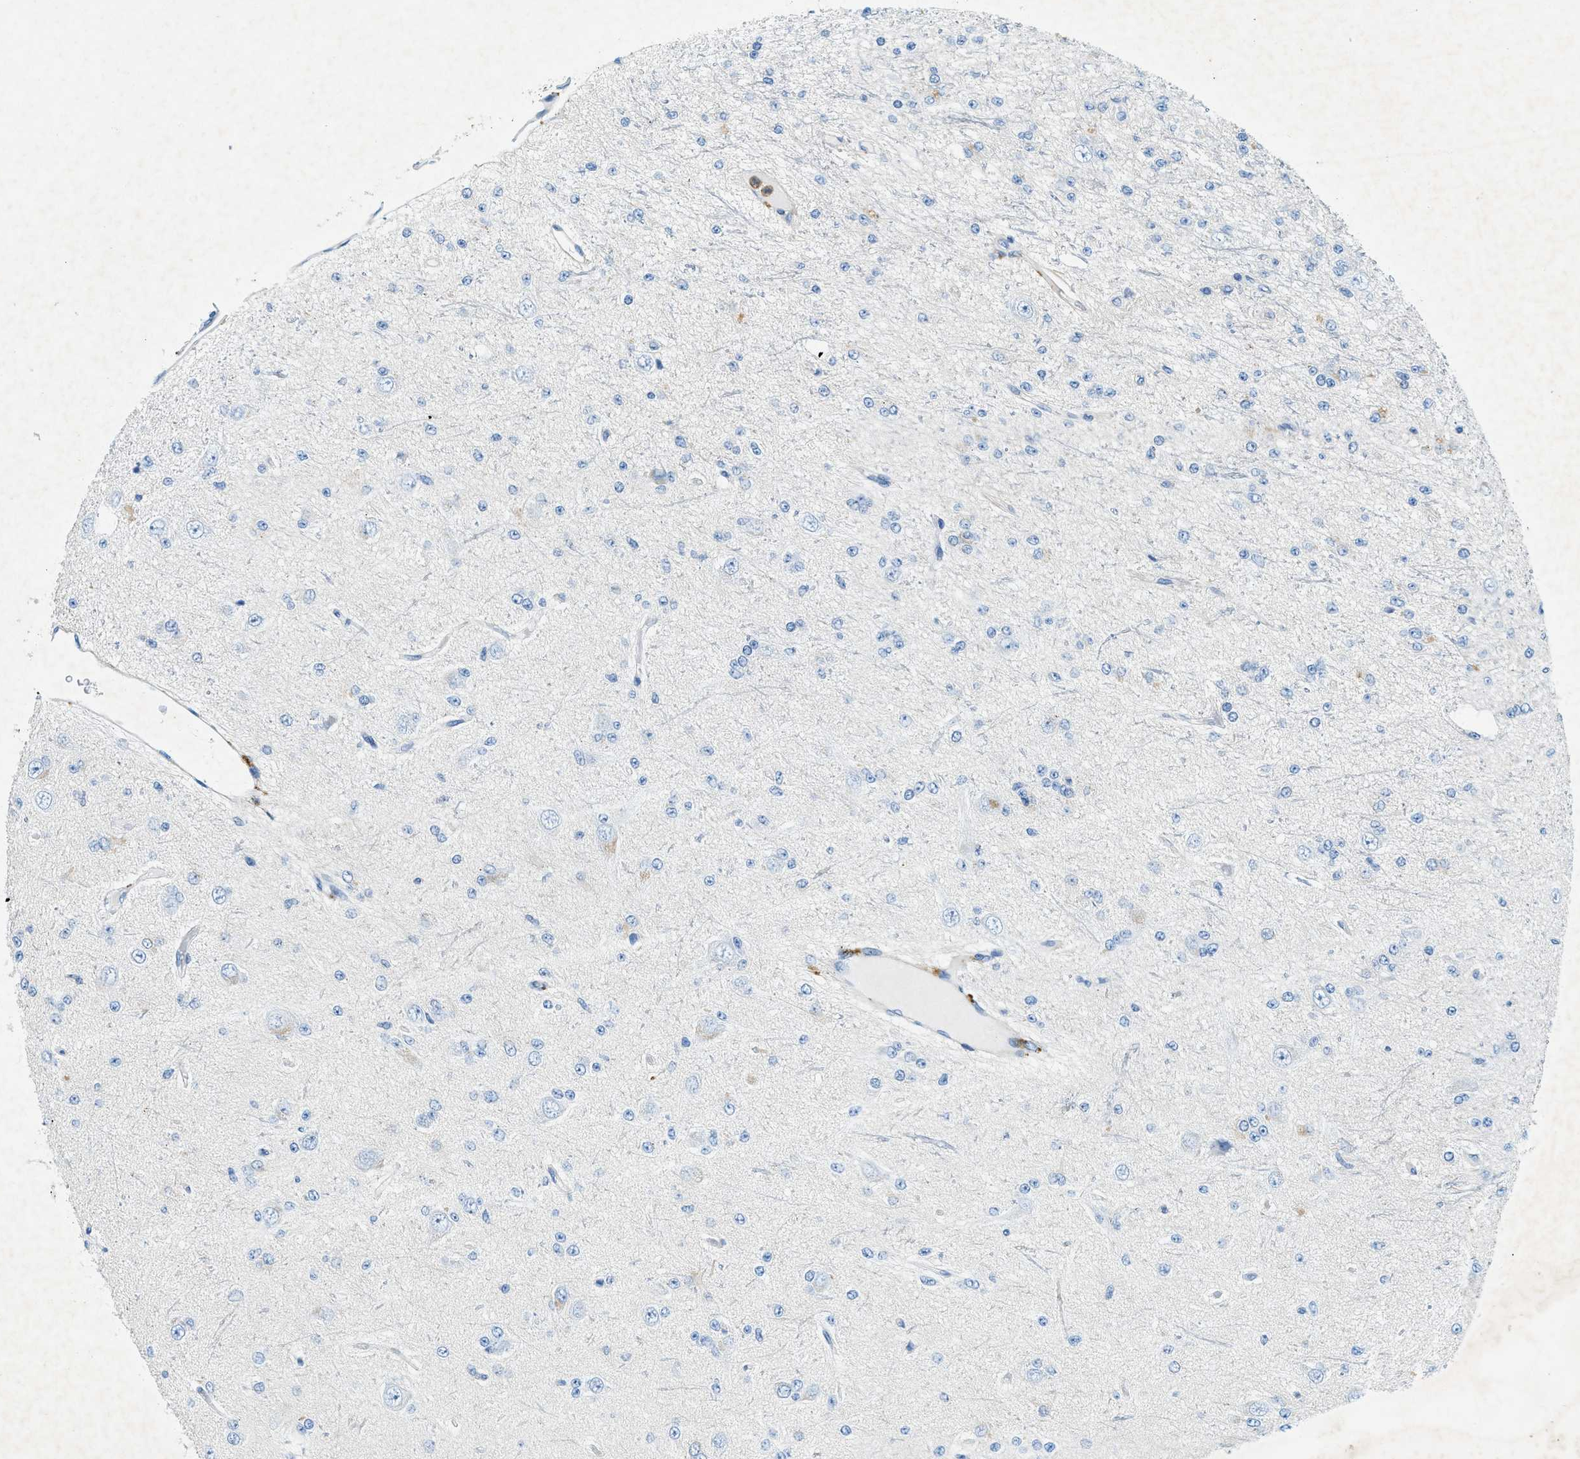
{"staining": {"intensity": "negative", "quantity": "none", "location": "none"}, "tissue": "glioma", "cell_type": "Tumor cells", "image_type": "cancer", "snomed": [{"axis": "morphology", "description": "Glioma, malignant, Low grade"}, {"axis": "topography", "description": "Brain"}], "caption": "There is no significant positivity in tumor cells of low-grade glioma (malignant). (DAB IHC visualized using brightfield microscopy, high magnification).", "gene": "ZDHHC13", "patient": {"sex": "male", "age": 38}}